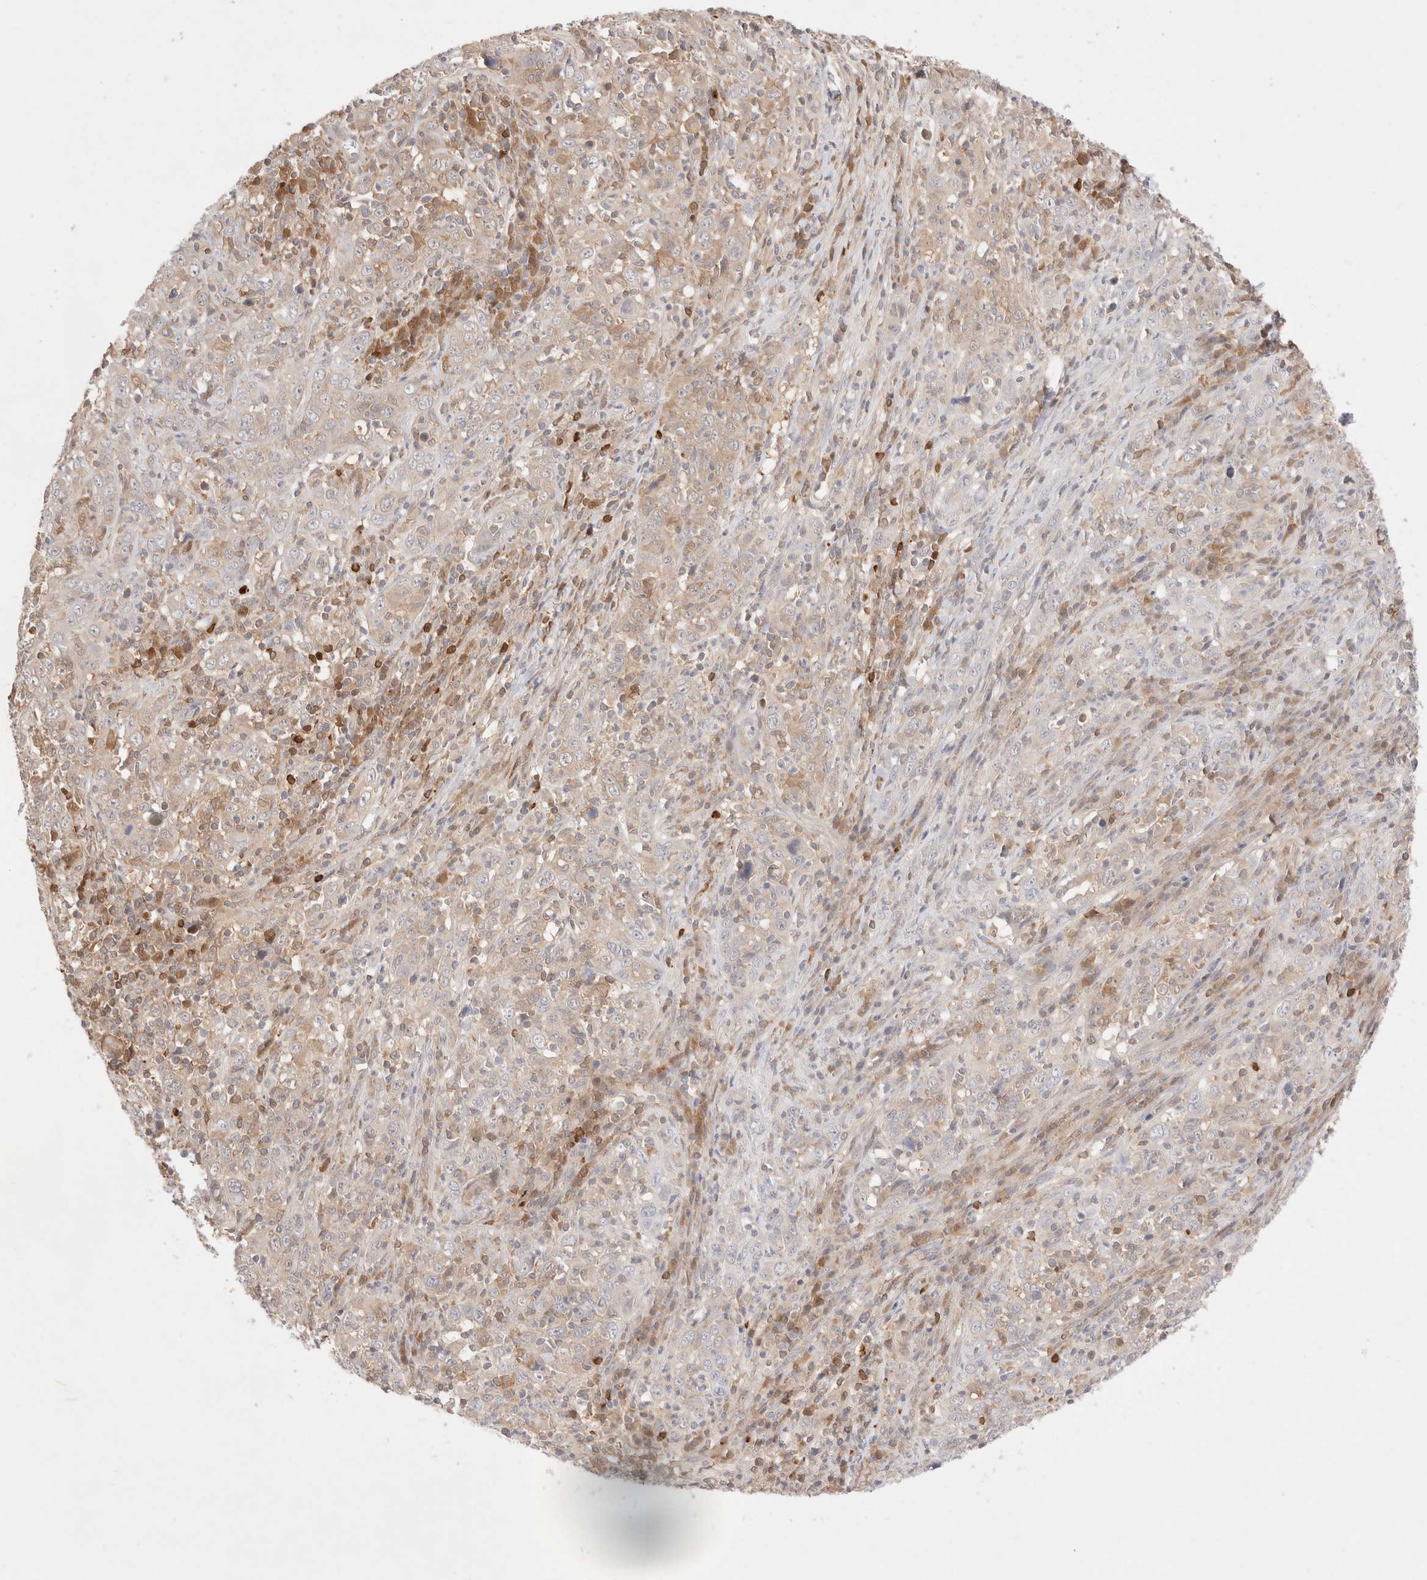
{"staining": {"intensity": "weak", "quantity": "<25%", "location": "cytoplasmic/membranous"}, "tissue": "cervical cancer", "cell_type": "Tumor cells", "image_type": "cancer", "snomed": [{"axis": "morphology", "description": "Squamous cell carcinoma, NOS"}, {"axis": "topography", "description": "Cervix"}], "caption": "Immunohistochemistry (IHC) photomicrograph of cervical cancer (squamous cell carcinoma) stained for a protein (brown), which exhibits no positivity in tumor cells. Brightfield microscopy of immunohistochemistry stained with DAB (3,3'-diaminobenzidine) (brown) and hematoxylin (blue), captured at high magnification.", "gene": "STARD10", "patient": {"sex": "female", "age": 46}}